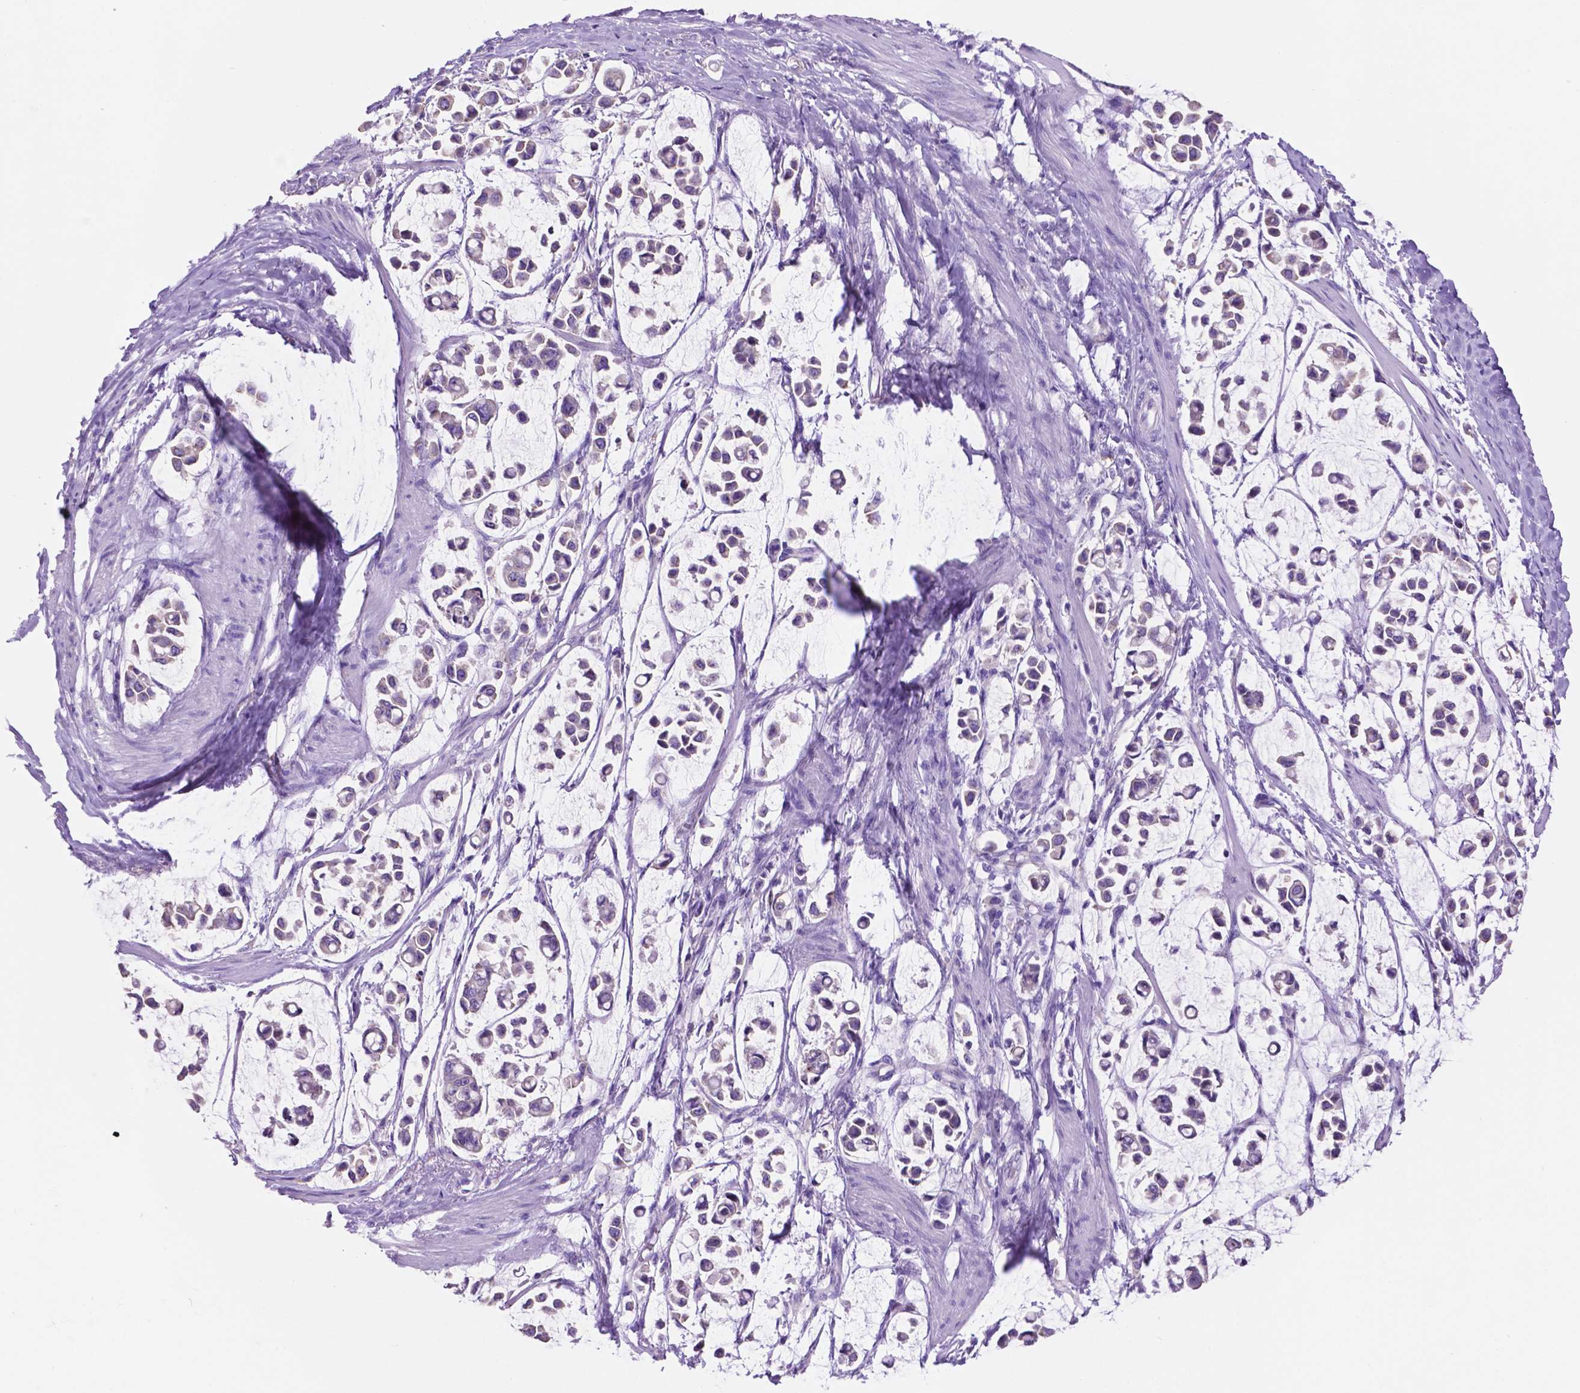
{"staining": {"intensity": "negative", "quantity": "none", "location": "none"}, "tissue": "stomach cancer", "cell_type": "Tumor cells", "image_type": "cancer", "snomed": [{"axis": "morphology", "description": "Adenocarcinoma, NOS"}, {"axis": "topography", "description": "Stomach"}], "caption": "Immunohistochemistry (IHC) micrograph of human stomach cancer (adenocarcinoma) stained for a protein (brown), which exhibits no staining in tumor cells.", "gene": "SPDYA", "patient": {"sex": "male", "age": 82}}